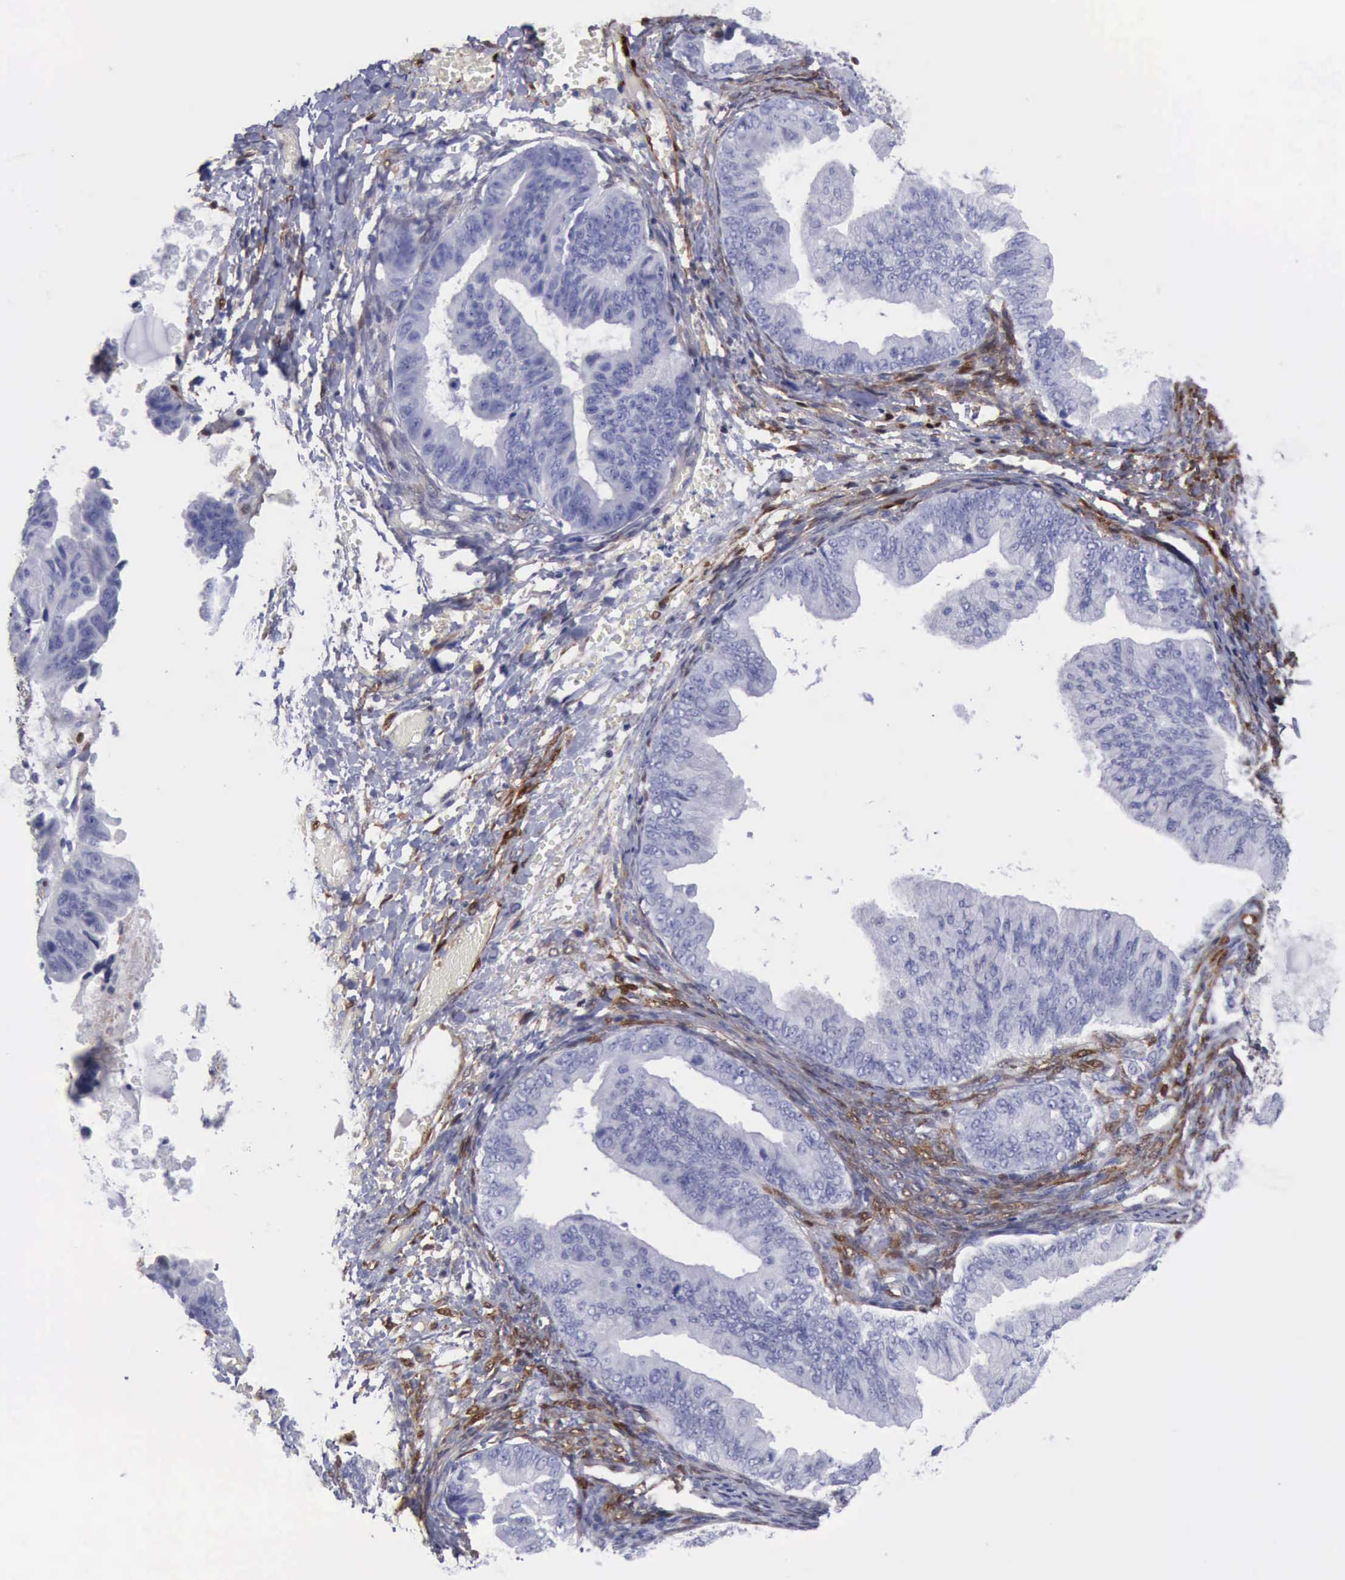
{"staining": {"intensity": "negative", "quantity": "none", "location": "none"}, "tissue": "ovarian cancer", "cell_type": "Tumor cells", "image_type": "cancer", "snomed": [{"axis": "morphology", "description": "Cystadenocarcinoma, mucinous, NOS"}, {"axis": "topography", "description": "Ovary"}], "caption": "Tumor cells show no significant expression in ovarian cancer (mucinous cystadenocarcinoma).", "gene": "FHL1", "patient": {"sex": "female", "age": 36}}